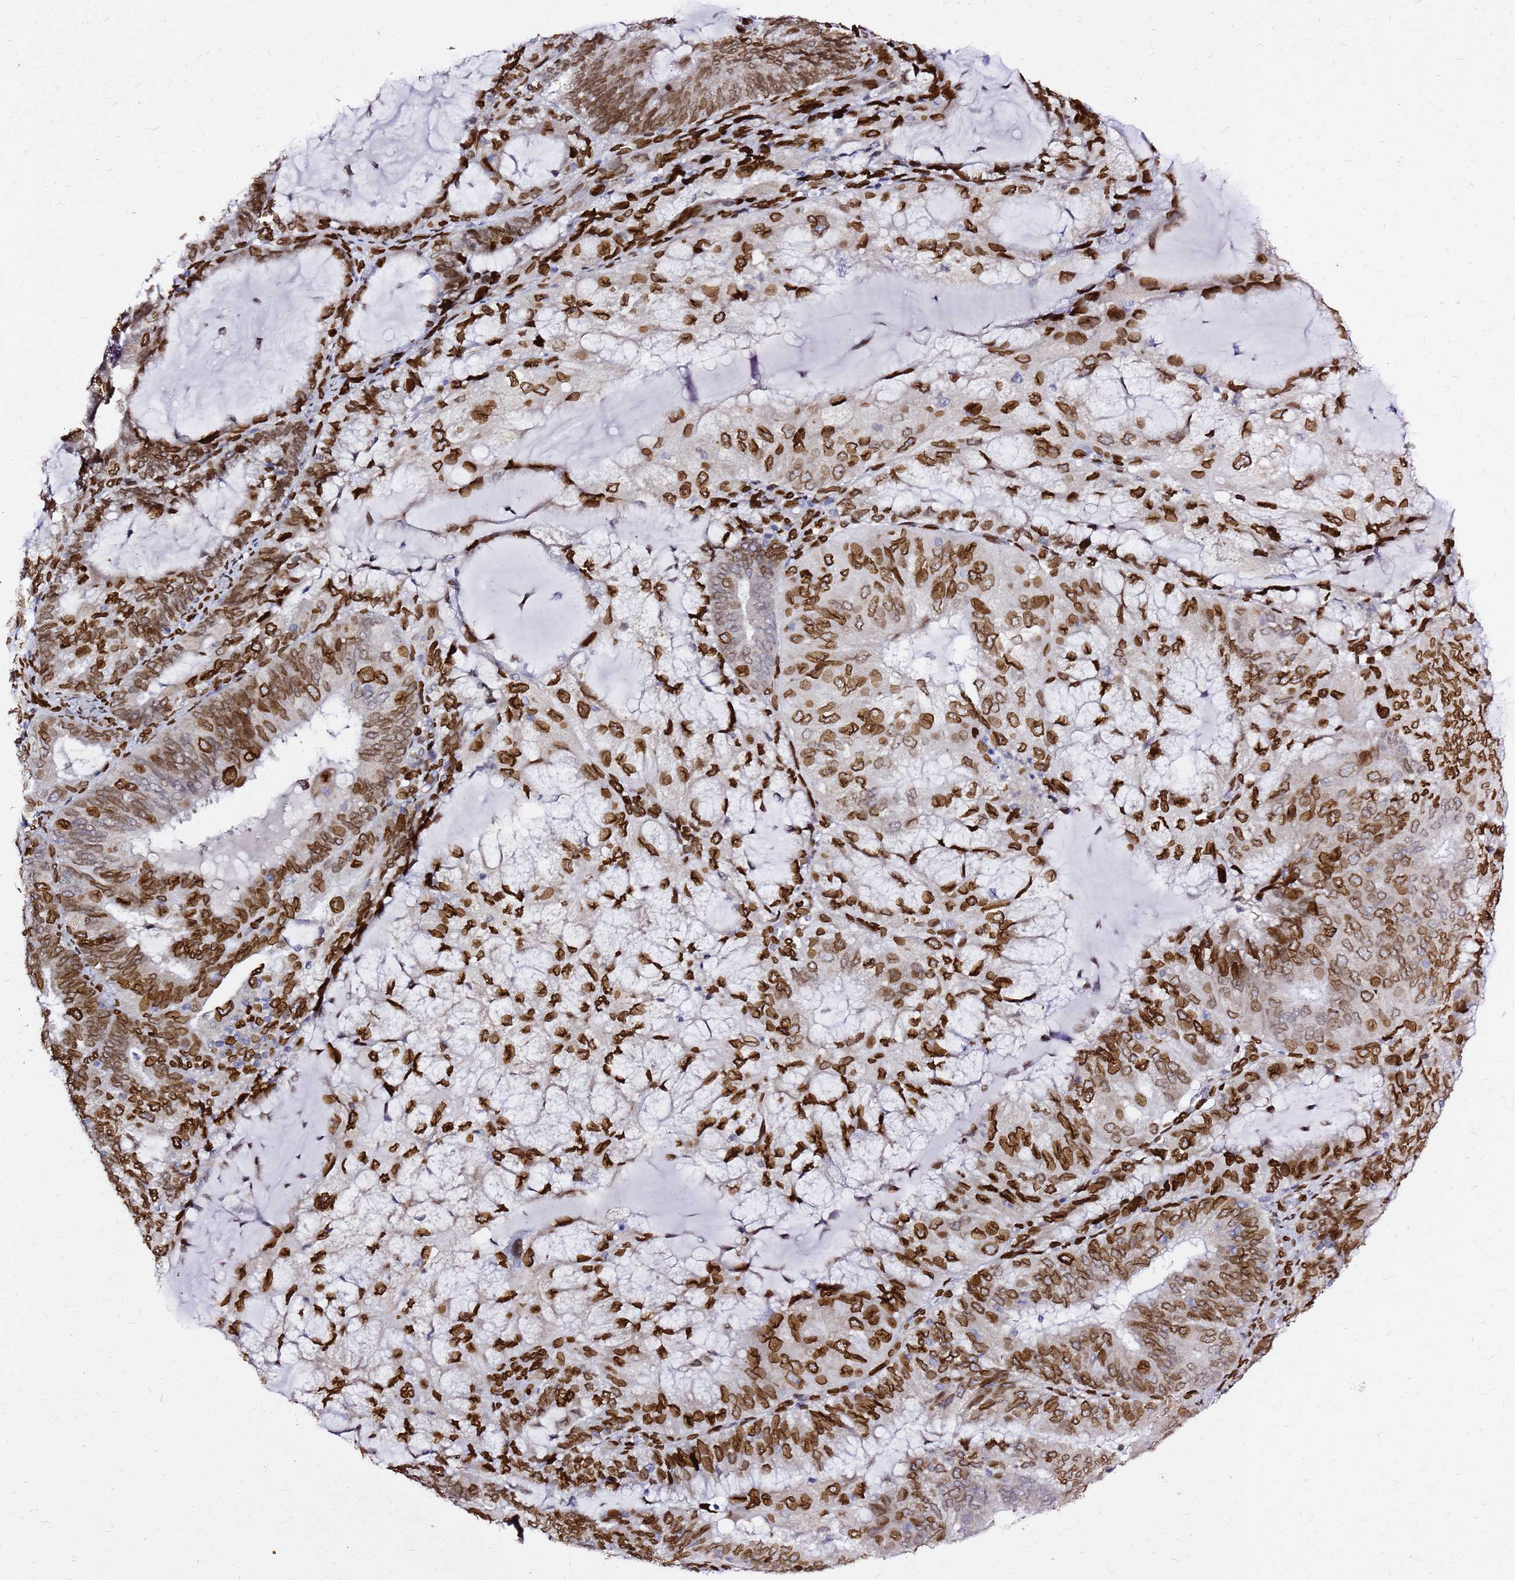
{"staining": {"intensity": "strong", "quantity": ">75%", "location": "cytoplasmic/membranous,nuclear"}, "tissue": "endometrial cancer", "cell_type": "Tumor cells", "image_type": "cancer", "snomed": [{"axis": "morphology", "description": "Adenocarcinoma, NOS"}, {"axis": "topography", "description": "Endometrium"}], "caption": "This is a histology image of immunohistochemistry staining of adenocarcinoma (endometrial), which shows strong staining in the cytoplasmic/membranous and nuclear of tumor cells.", "gene": "C6orf141", "patient": {"sex": "female", "age": 81}}